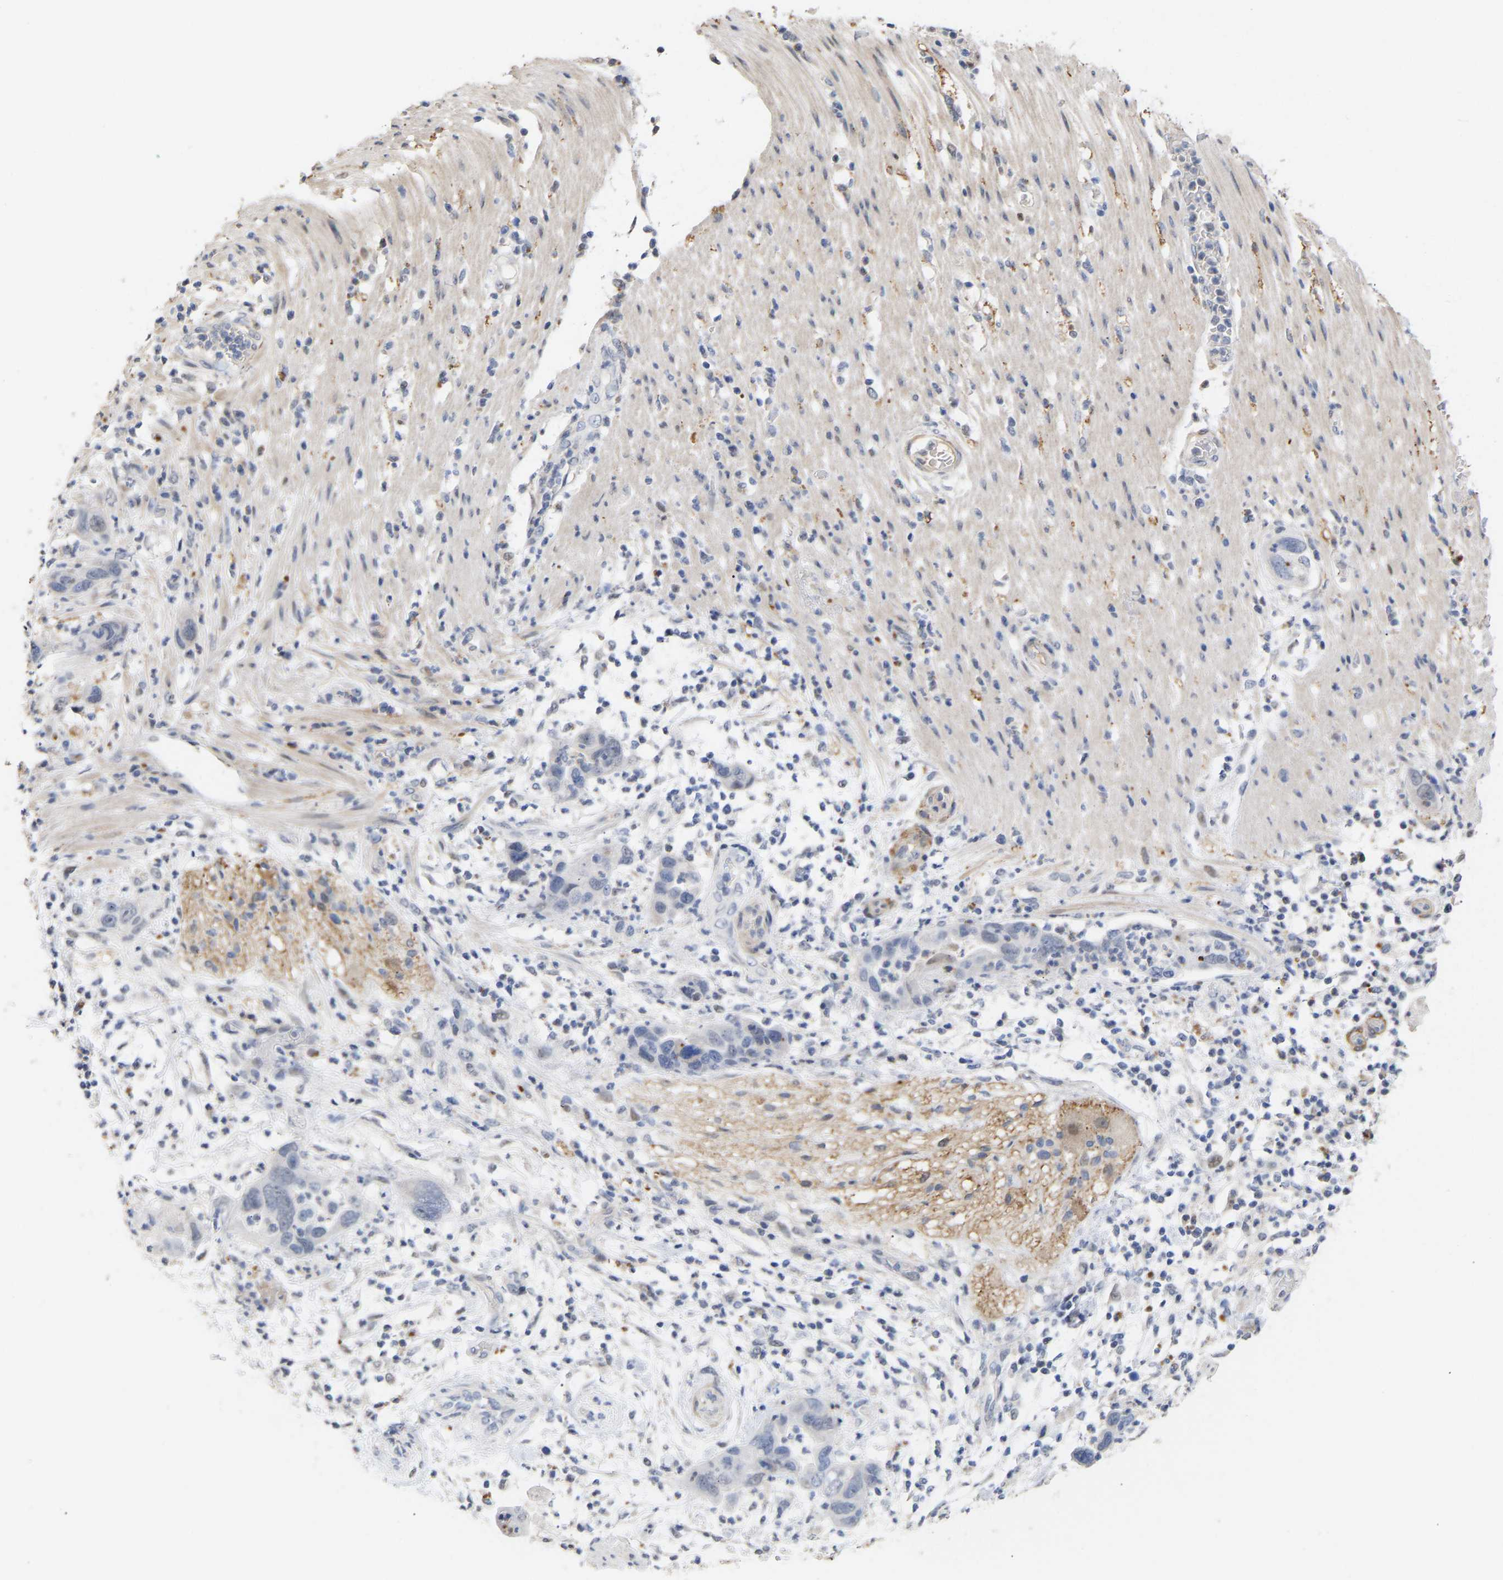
{"staining": {"intensity": "negative", "quantity": "none", "location": "none"}, "tissue": "pancreatic cancer", "cell_type": "Tumor cells", "image_type": "cancer", "snomed": [{"axis": "morphology", "description": "Adenocarcinoma, NOS"}, {"axis": "topography", "description": "Pancreas"}], "caption": "The image demonstrates no significant staining in tumor cells of adenocarcinoma (pancreatic). The staining was performed using DAB to visualize the protein expression in brown, while the nuclei were stained in blue with hematoxylin (Magnification: 20x).", "gene": "AMPH", "patient": {"sex": "female", "age": 71}}